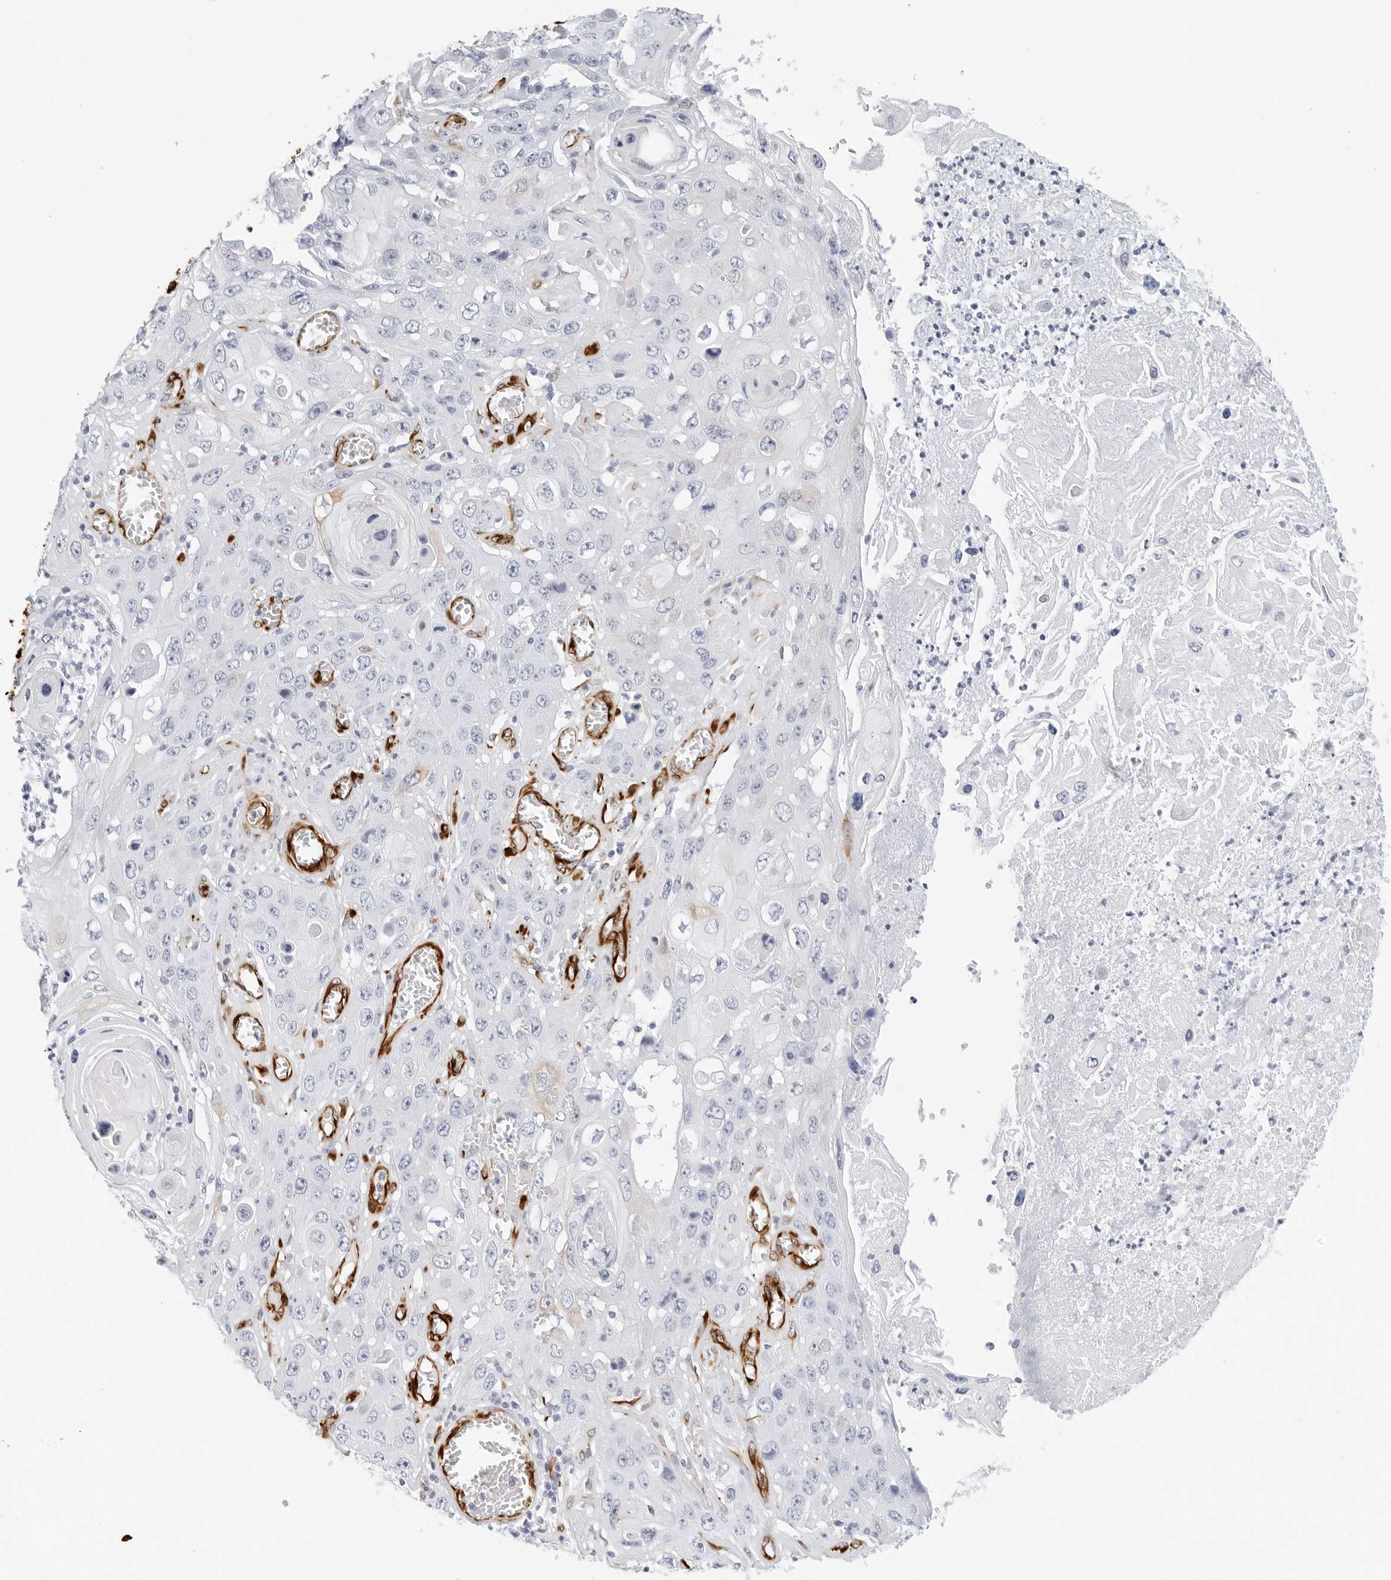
{"staining": {"intensity": "negative", "quantity": "none", "location": "none"}, "tissue": "skin cancer", "cell_type": "Tumor cells", "image_type": "cancer", "snomed": [{"axis": "morphology", "description": "Squamous cell carcinoma, NOS"}, {"axis": "topography", "description": "Skin"}], "caption": "Human skin cancer stained for a protein using immunohistochemistry displays no expression in tumor cells.", "gene": "NES", "patient": {"sex": "male", "age": 55}}